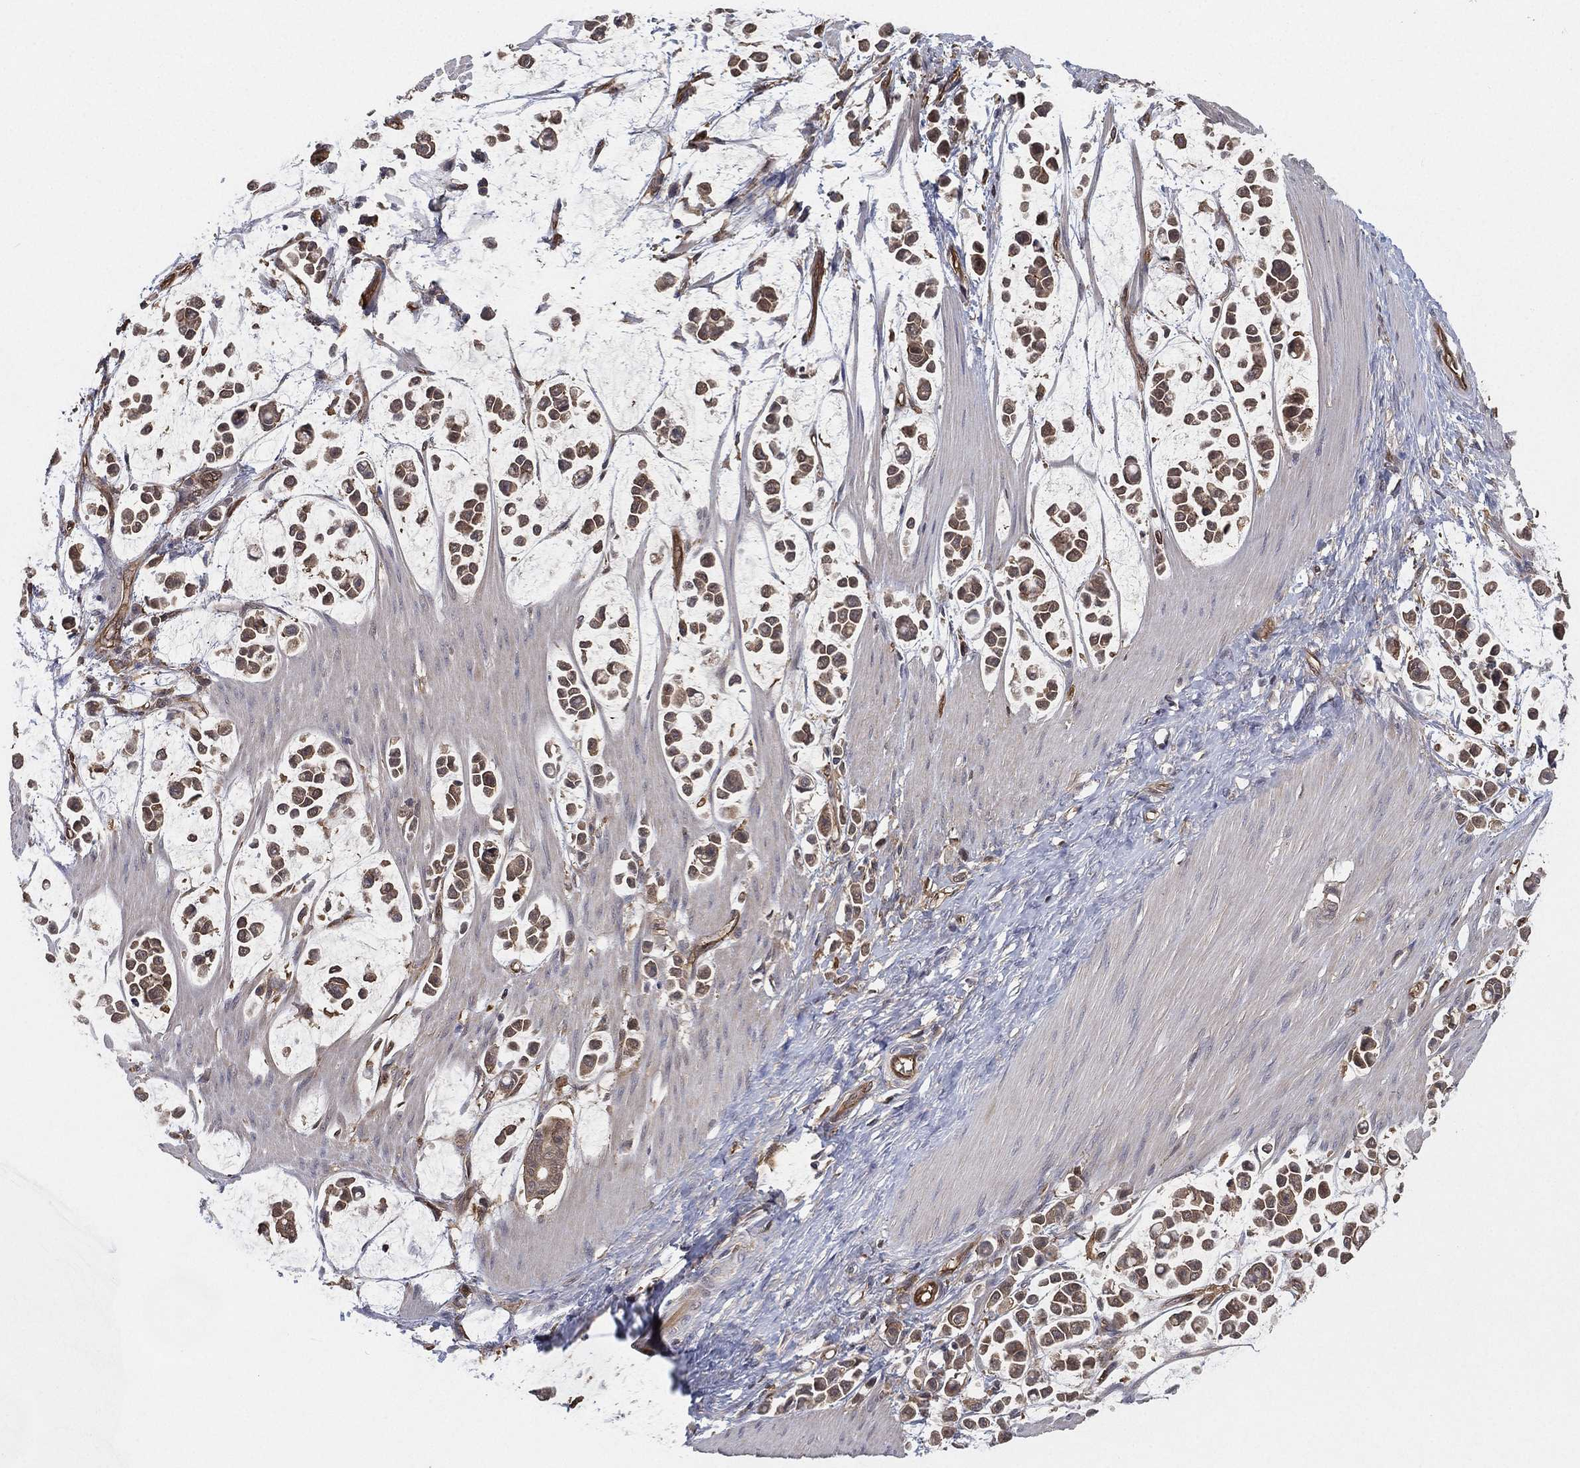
{"staining": {"intensity": "strong", "quantity": "25%-75%", "location": "cytoplasmic/membranous"}, "tissue": "stomach cancer", "cell_type": "Tumor cells", "image_type": "cancer", "snomed": [{"axis": "morphology", "description": "Adenocarcinoma, NOS"}, {"axis": "topography", "description": "Stomach"}], "caption": "This photomicrograph demonstrates stomach adenocarcinoma stained with immunohistochemistry to label a protein in brown. The cytoplasmic/membranous of tumor cells show strong positivity for the protein. Nuclei are counter-stained blue.", "gene": "PSMG4", "patient": {"sex": "male", "age": 82}}